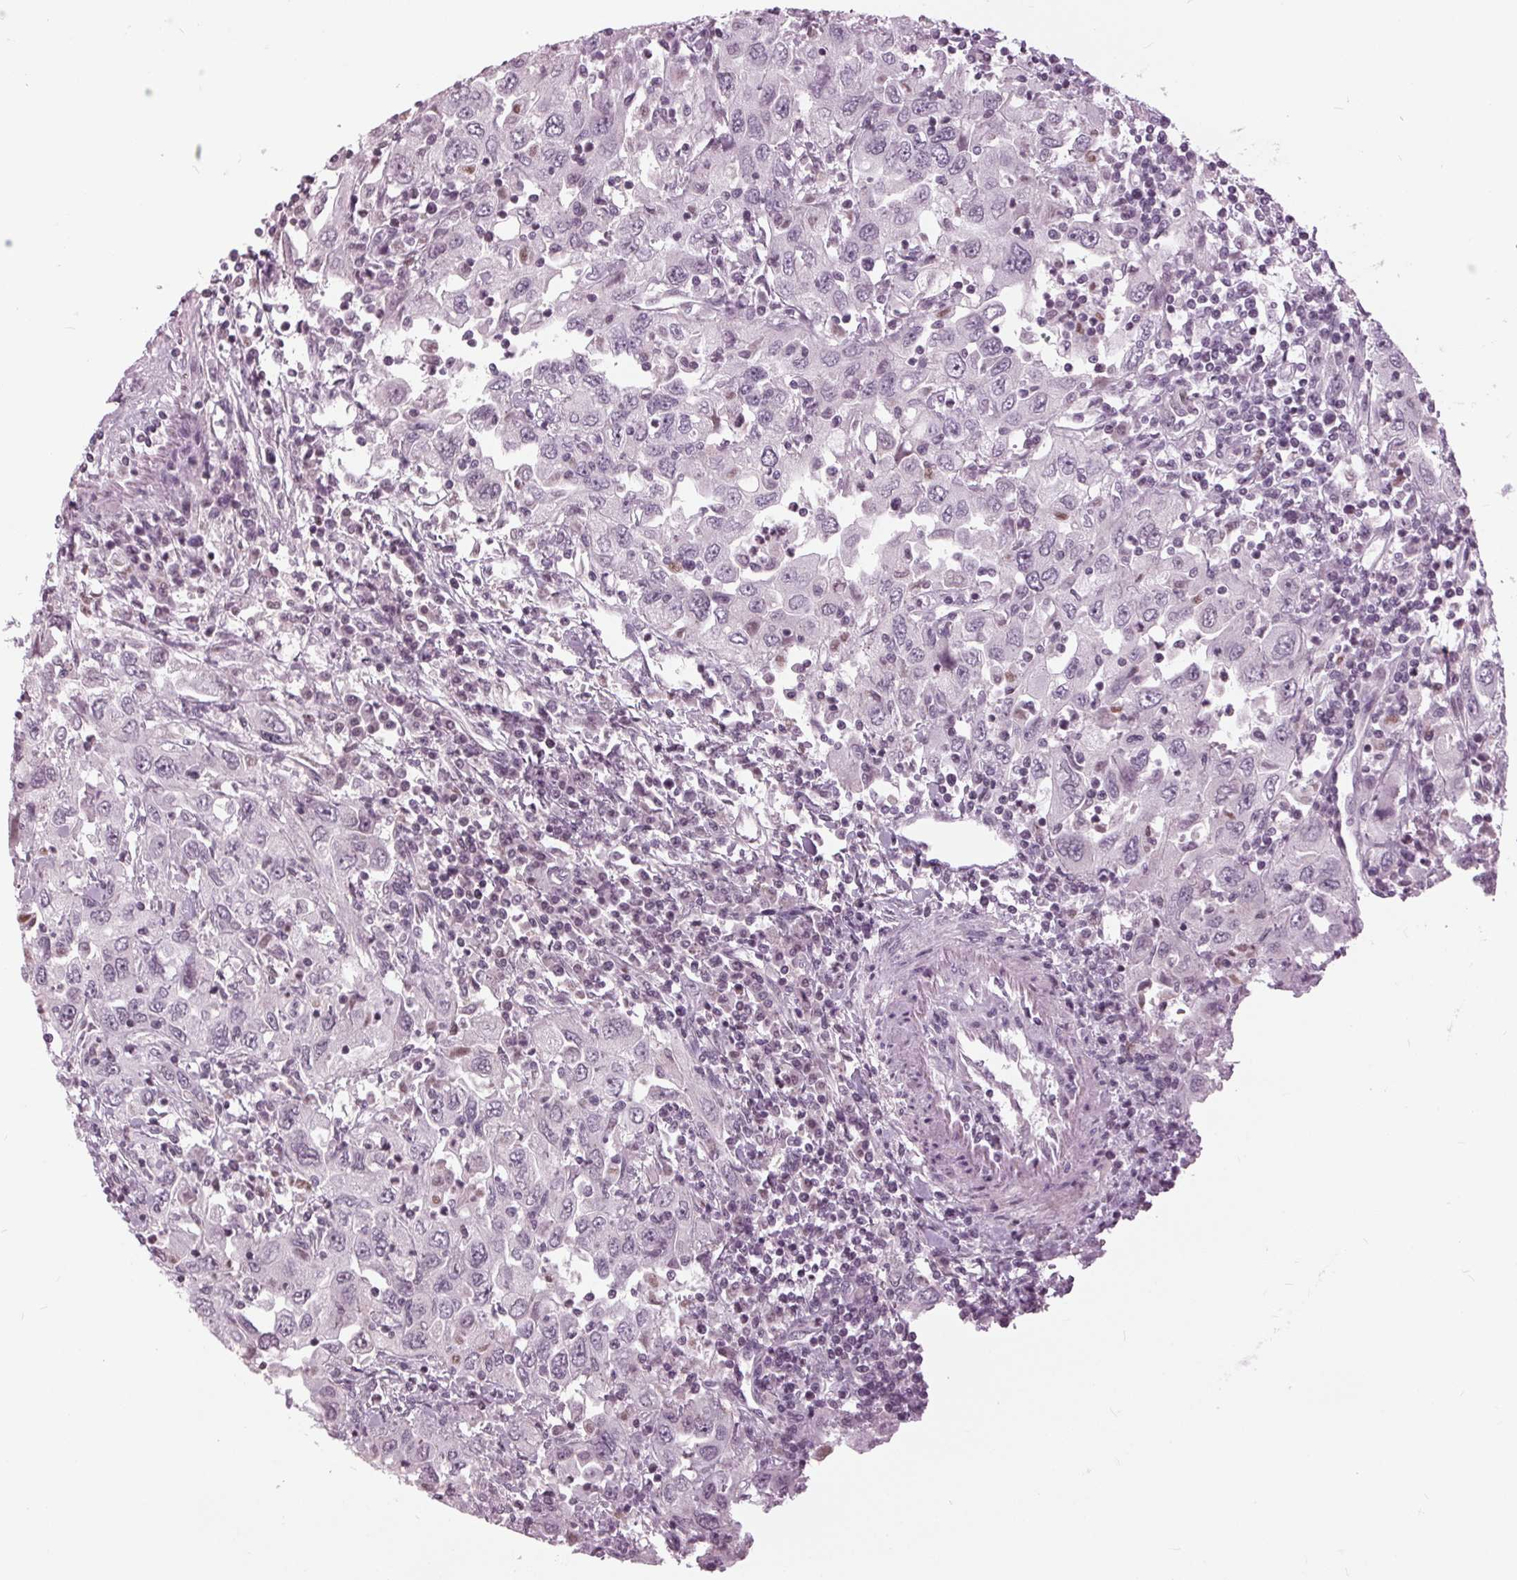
{"staining": {"intensity": "negative", "quantity": "none", "location": "none"}, "tissue": "urothelial cancer", "cell_type": "Tumor cells", "image_type": "cancer", "snomed": [{"axis": "morphology", "description": "Urothelial carcinoma, High grade"}, {"axis": "topography", "description": "Urinary bladder"}], "caption": "There is no significant positivity in tumor cells of urothelial cancer.", "gene": "SLC9A4", "patient": {"sex": "male", "age": 76}}